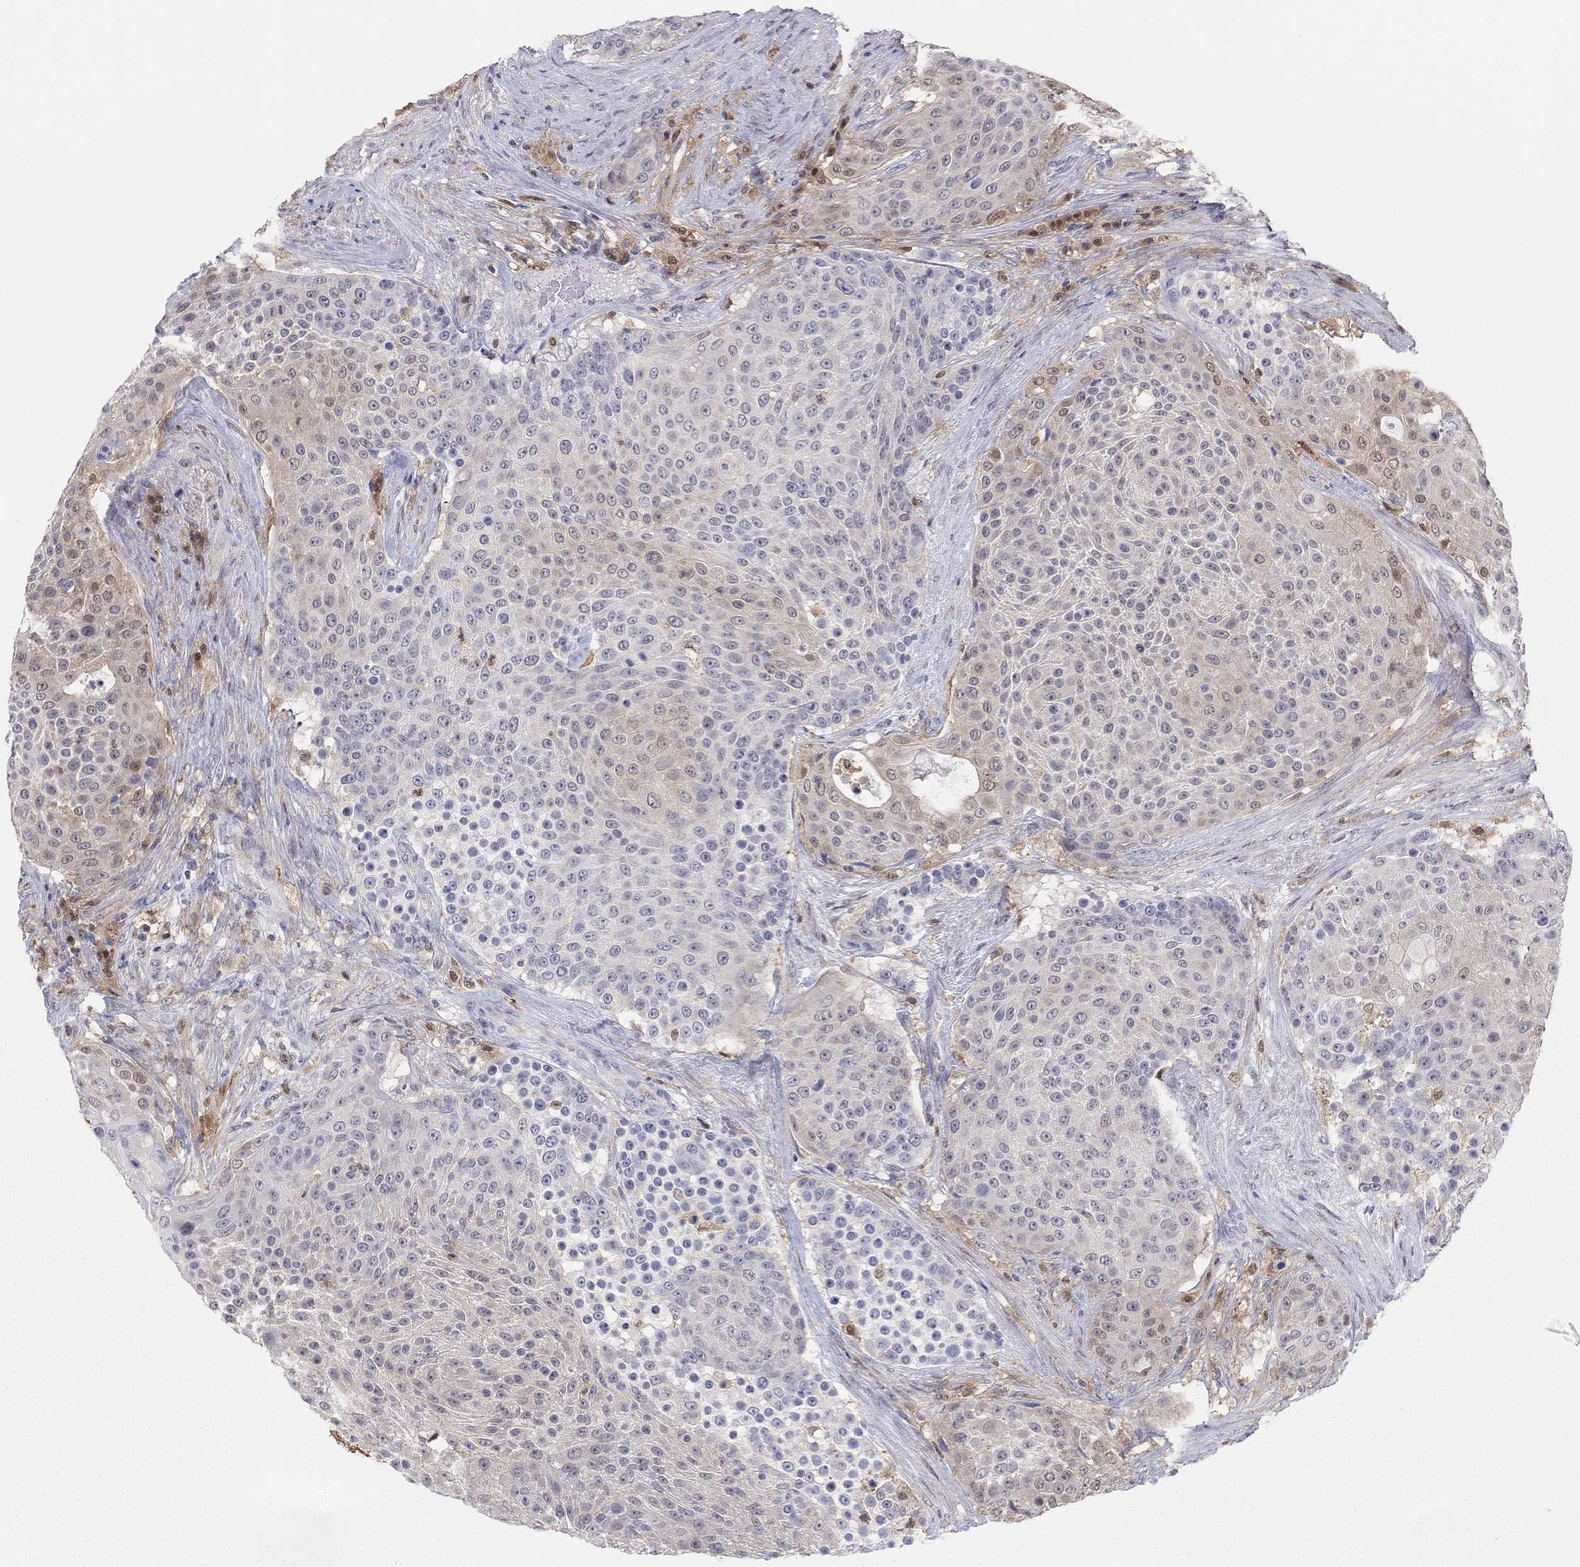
{"staining": {"intensity": "weak", "quantity": "<25%", "location": "cytoplasmic/membranous"}, "tissue": "urothelial cancer", "cell_type": "Tumor cells", "image_type": "cancer", "snomed": [{"axis": "morphology", "description": "Urothelial carcinoma, High grade"}, {"axis": "topography", "description": "Urinary bladder"}], "caption": "Photomicrograph shows no significant protein expression in tumor cells of high-grade urothelial carcinoma.", "gene": "PDXK", "patient": {"sex": "female", "age": 63}}